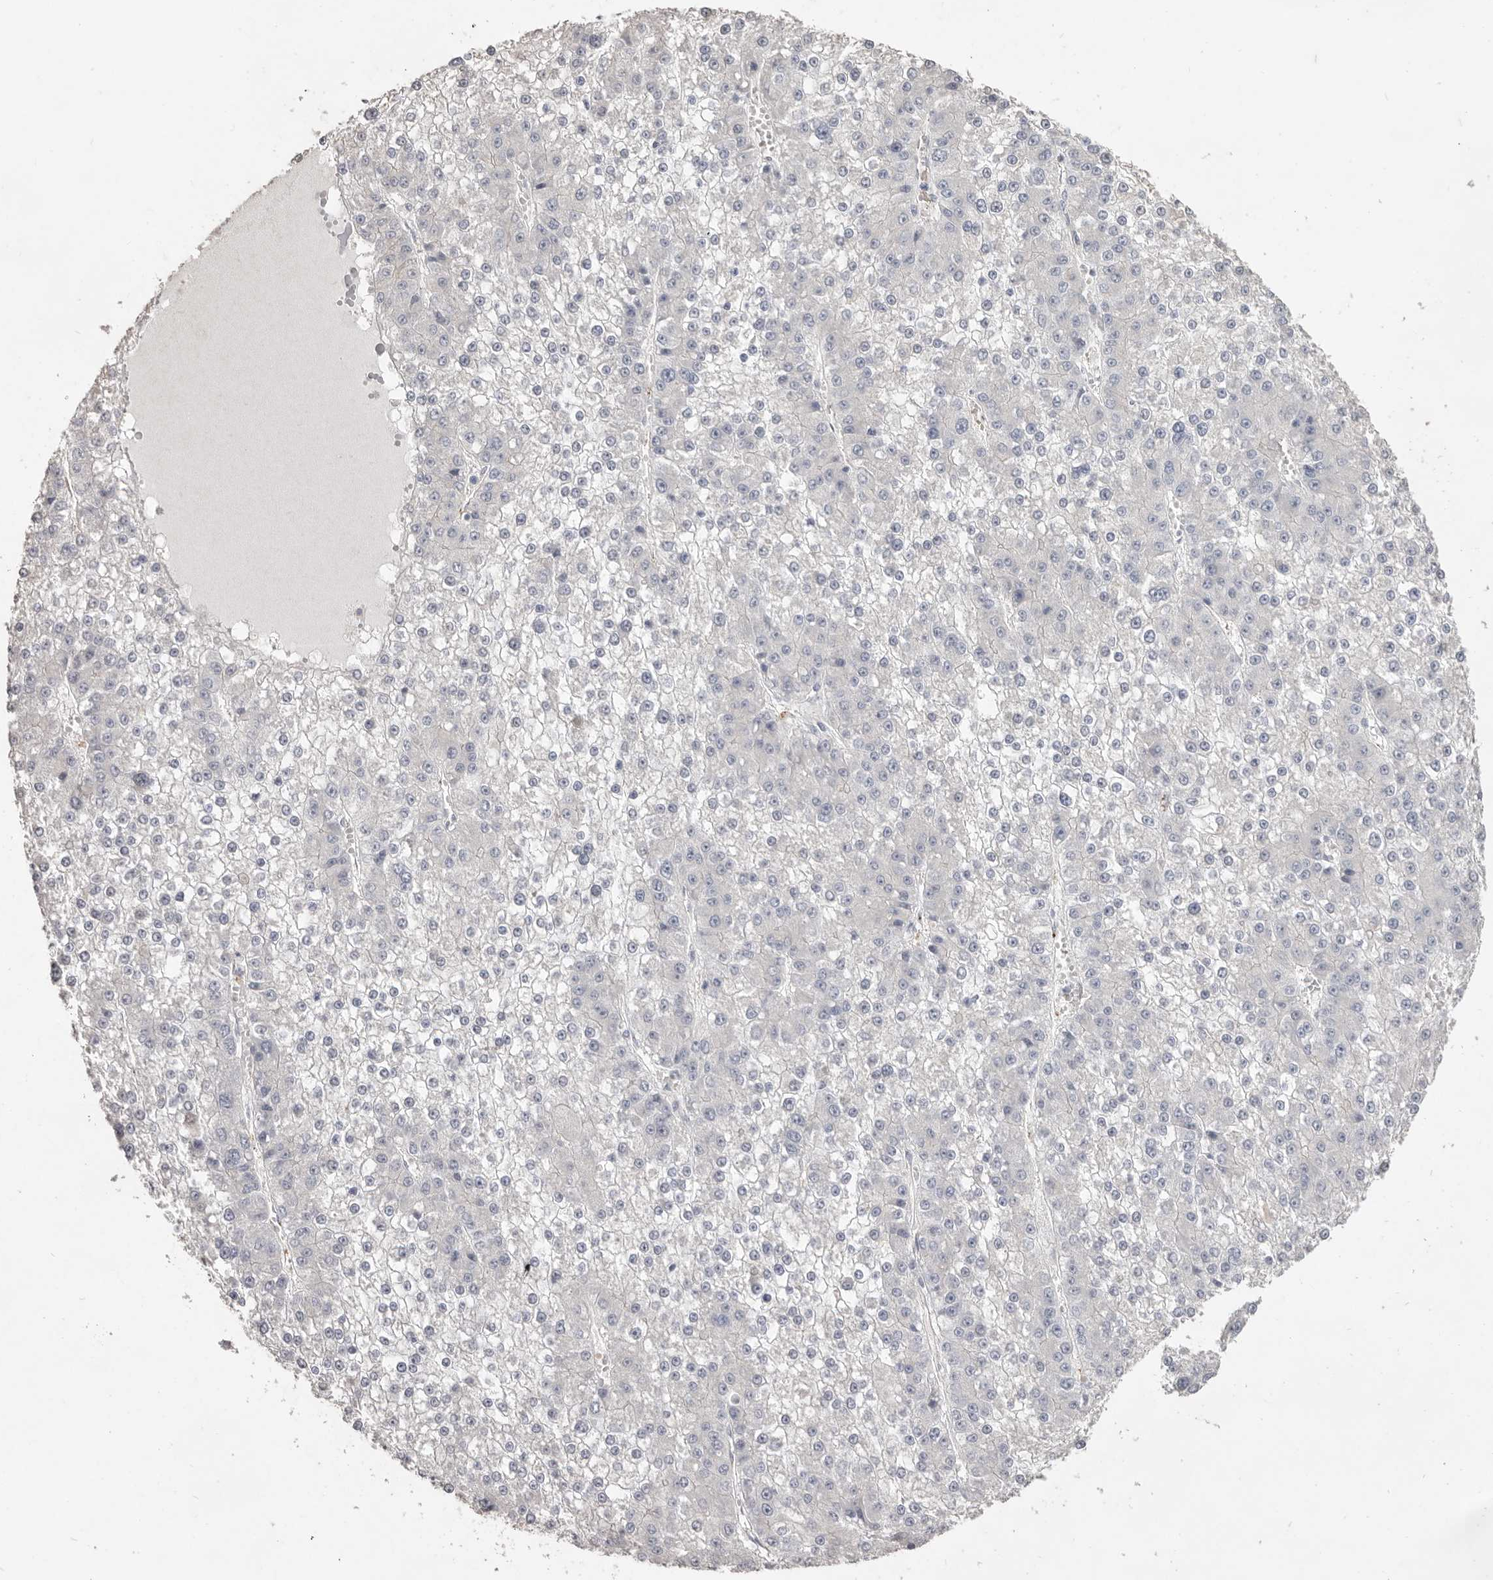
{"staining": {"intensity": "negative", "quantity": "none", "location": "none"}, "tissue": "liver cancer", "cell_type": "Tumor cells", "image_type": "cancer", "snomed": [{"axis": "morphology", "description": "Carcinoma, Hepatocellular, NOS"}, {"axis": "topography", "description": "Liver"}], "caption": "An IHC photomicrograph of liver cancer is shown. There is no staining in tumor cells of liver cancer.", "gene": "ZYG11B", "patient": {"sex": "female", "age": 73}}